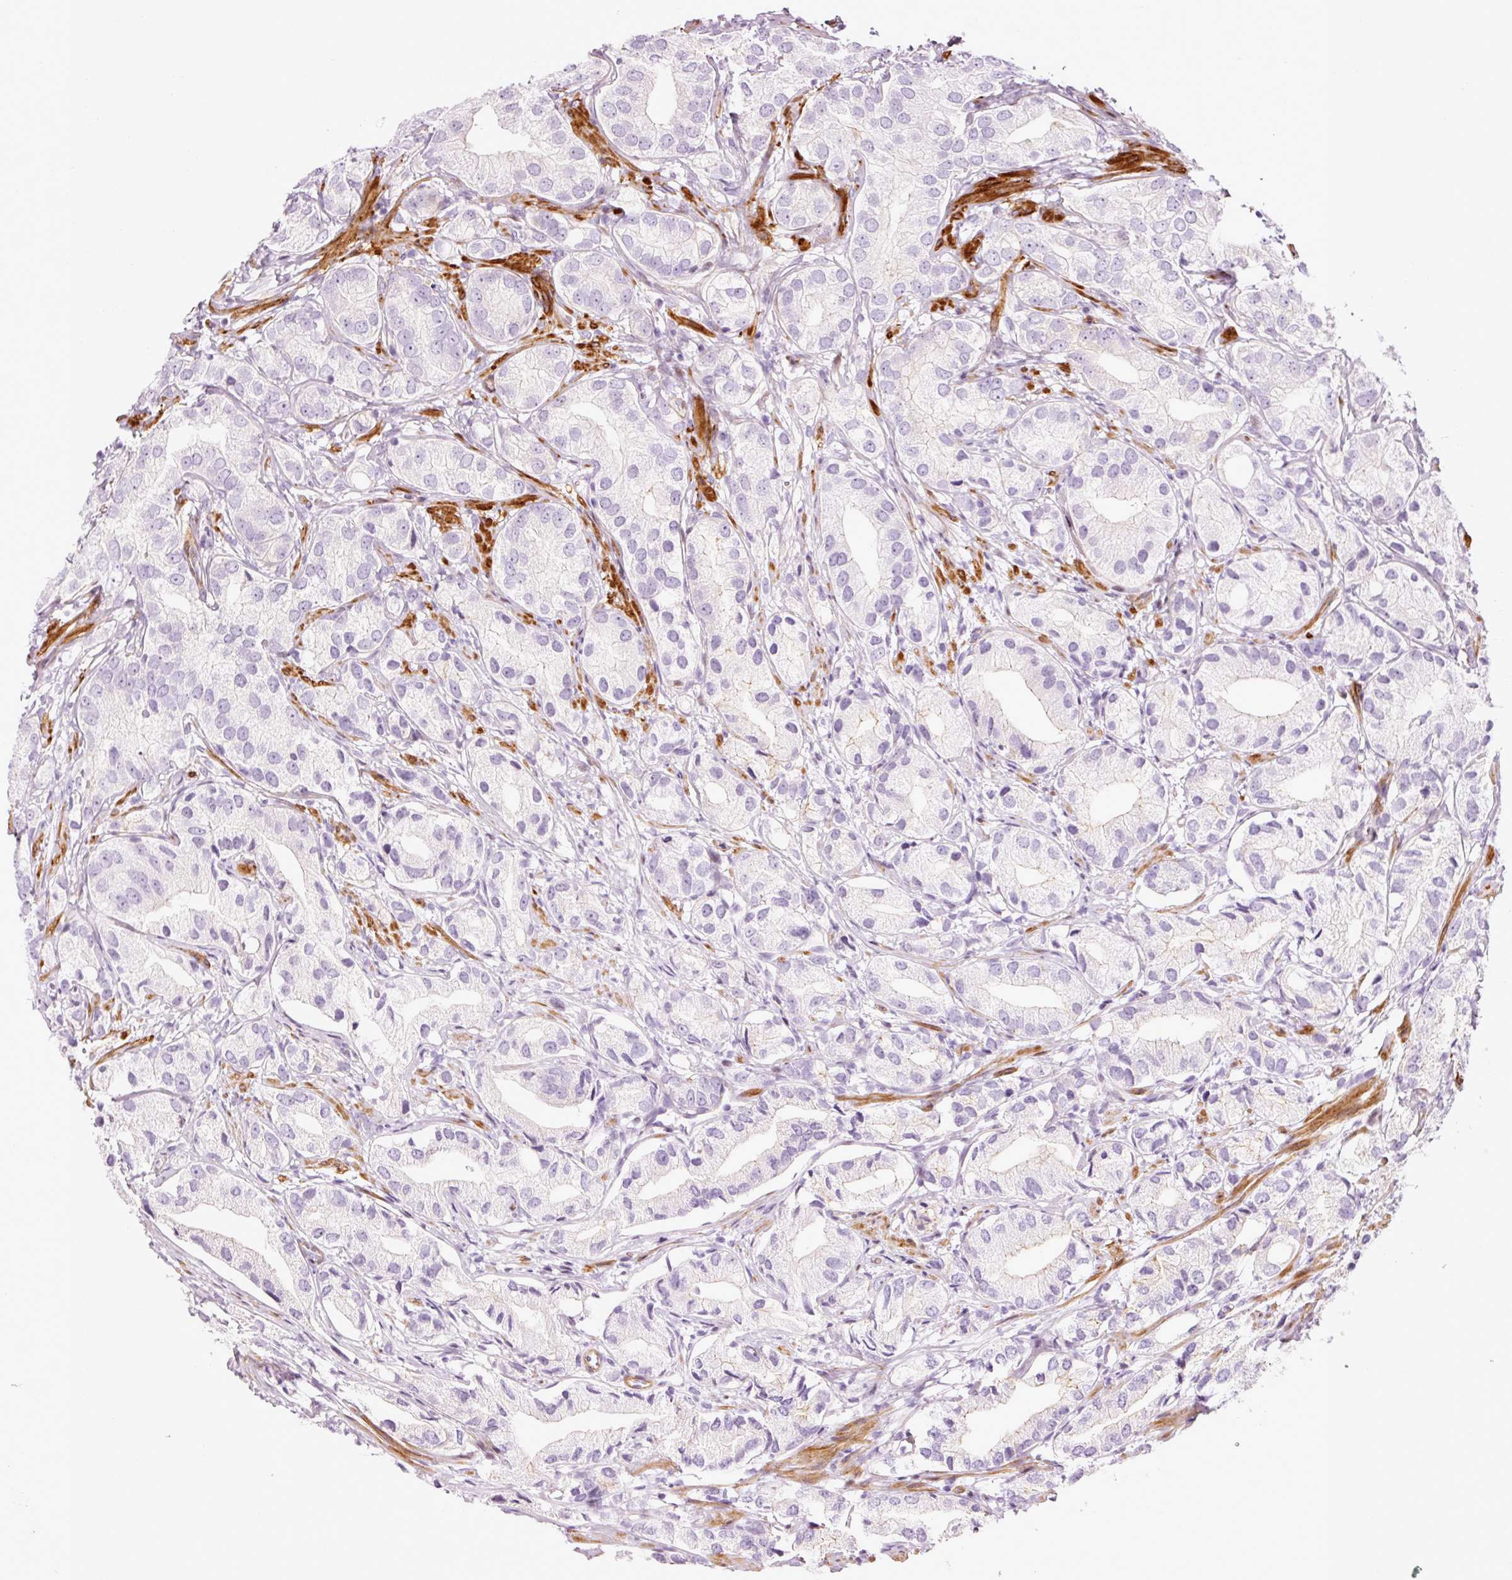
{"staining": {"intensity": "negative", "quantity": "none", "location": "none"}, "tissue": "prostate cancer", "cell_type": "Tumor cells", "image_type": "cancer", "snomed": [{"axis": "morphology", "description": "Adenocarcinoma, High grade"}, {"axis": "topography", "description": "Prostate"}], "caption": "Human prostate cancer (adenocarcinoma (high-grade)) stained for a protein using immunohistochemistry (IHC) displays no staining in tumor cells.", "gene": "ANKRD20A1", "patient": {"sex": "male", "age": 82}}